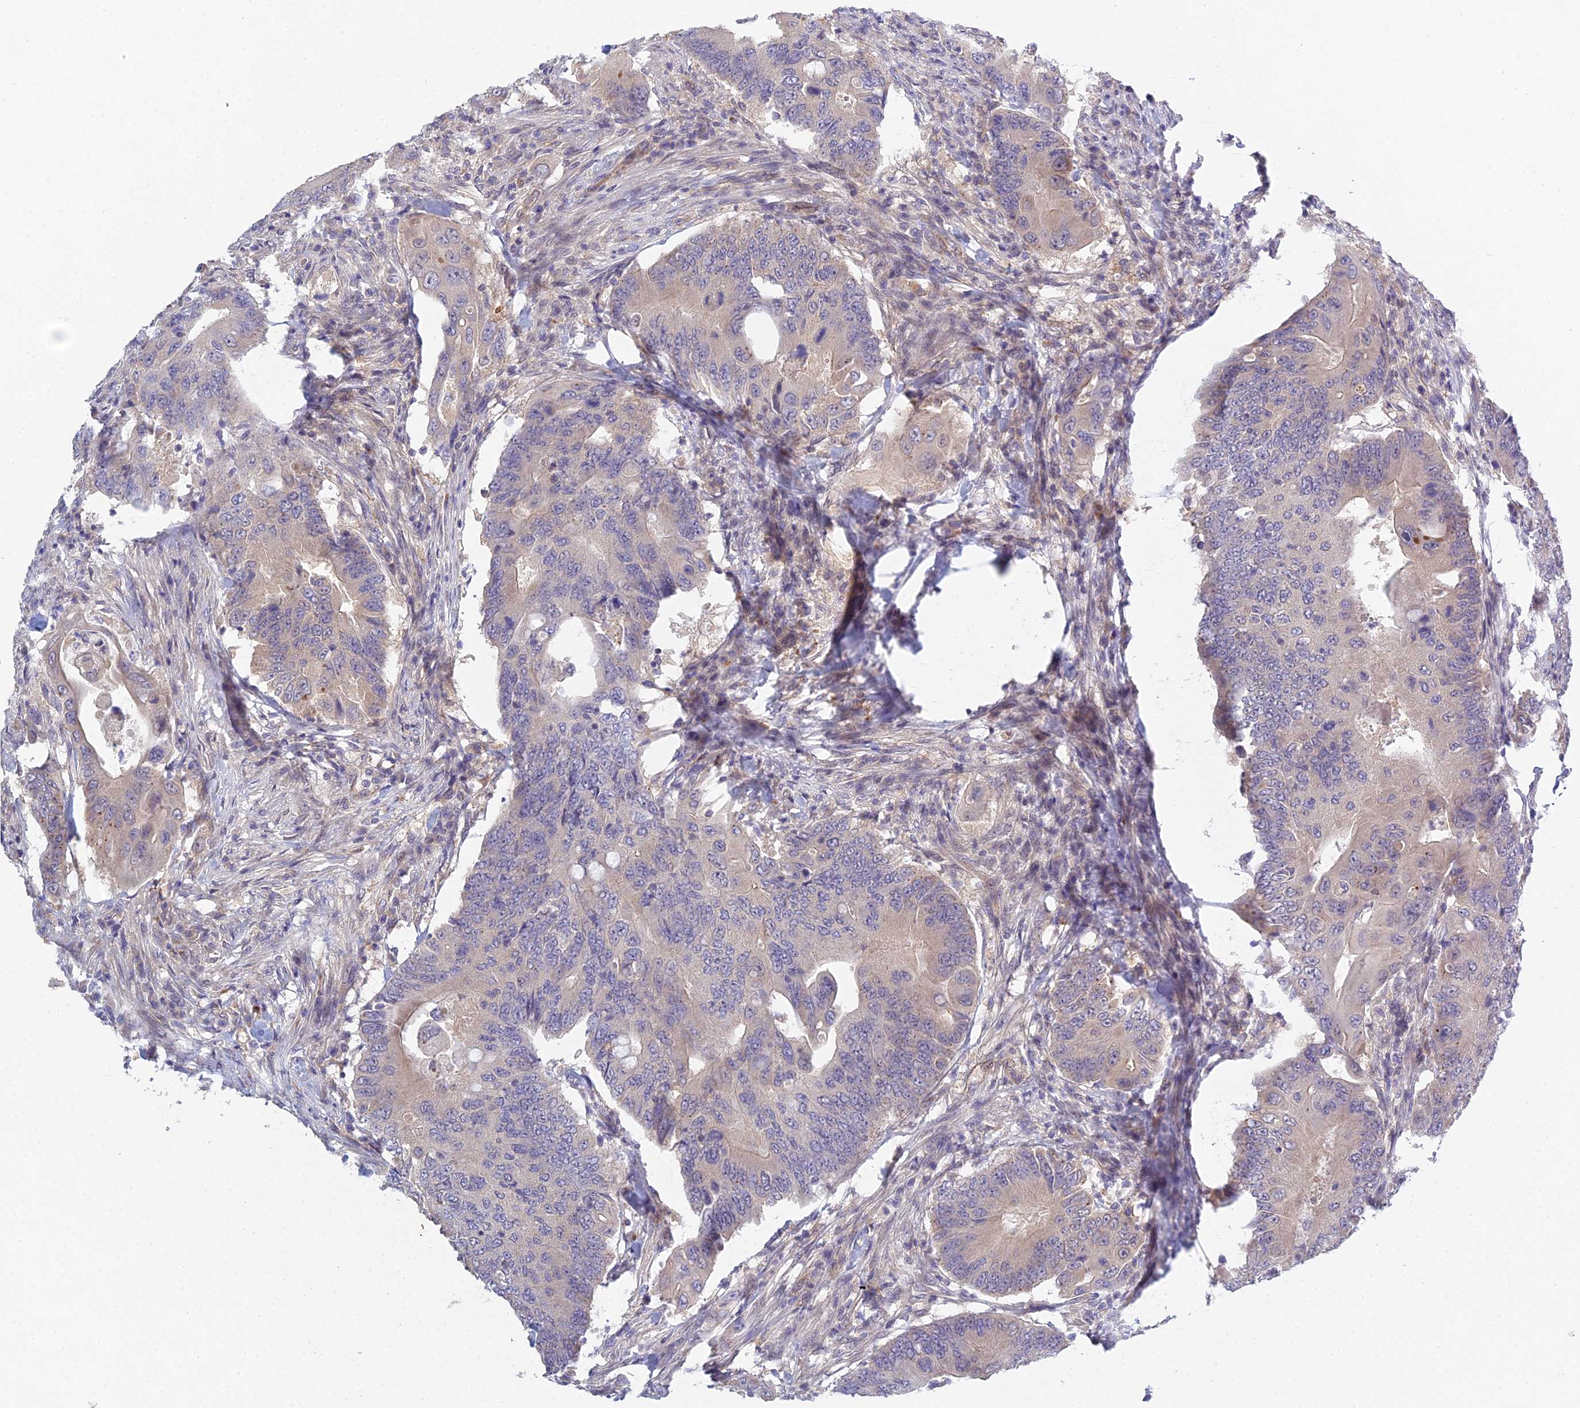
{"staining": {"intensity": "negative", "quantity": "none", "location": "none"}, "tissue": "colorectal cancer", "cell_type": "Tumor cells", "image_type": "cancer", "snomed": [{"axis": "morphology", "description": "Adenocarcinoma, NOS"}, {"axis": "topography", "description": "Colon"}], "caption": "DAB (3,3'-diaminobenzidine) immunohistochemical staining of colorectal cancer exhibits no significant expression in tumor cells.", "gene": "METTL26", "patient": {"sex": "male", "age": 71}}